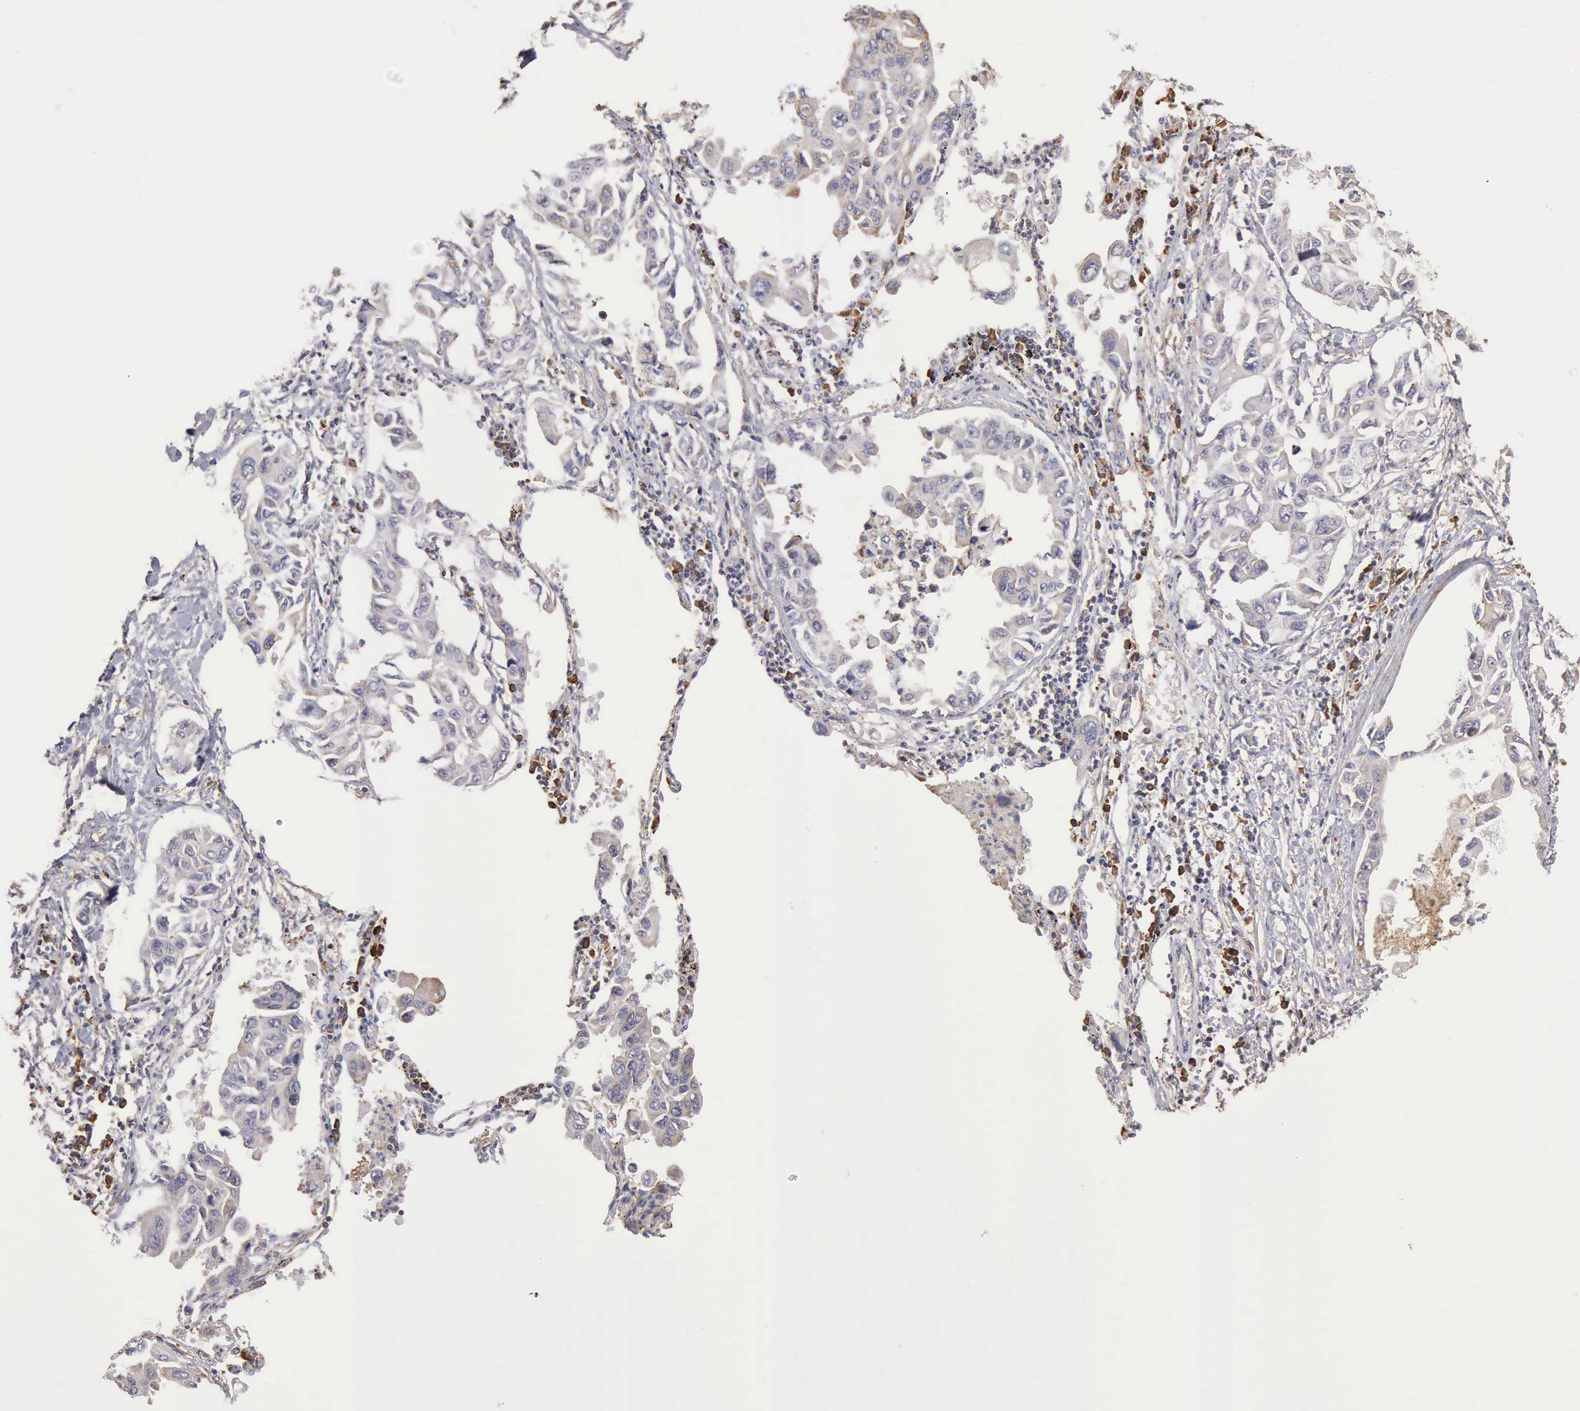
{"staining": {"intensity": "negative", "quantity": "none", "location": "none"}, "tissue": "lung cancer", "cell_type": "Tumor cells", "image_type": "cancer", "snomed": [{"axis": "morphology", "description": "Adenocarcinoma, NOS"}, {"axis": "topography", "description": "Lung"}], "caption": "Lung cancer was stained to show a protein in brown. There is no significant staining in tumor cells.", "gene": "GPR101", "patient": {"sex": "male", "age": 64}}